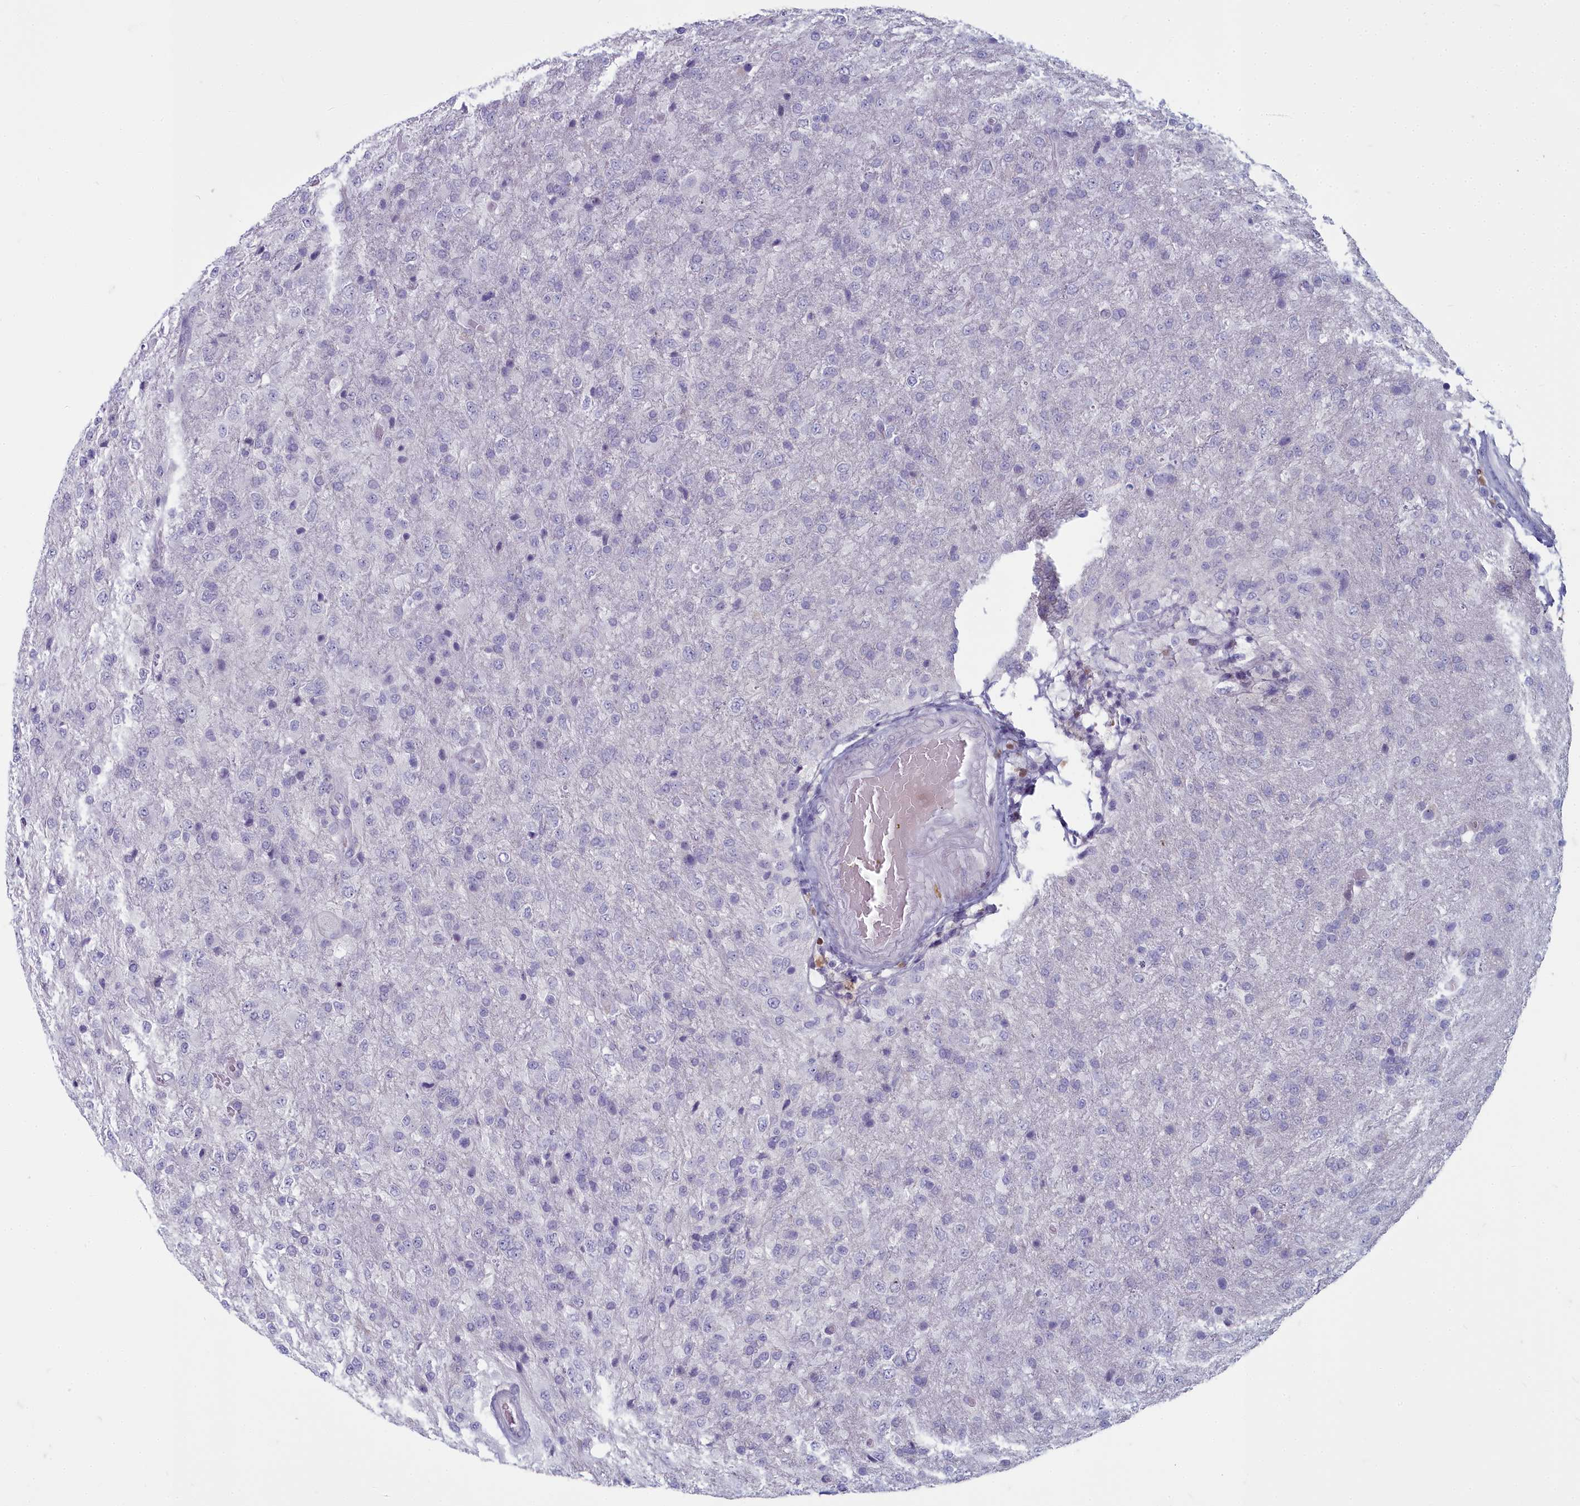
{"staining": {"intensity": "negative", "quantity": "none", "location": "none"}, "tissue": "glioma", "cell_type": "Tumor cells", "image_type": "cancer", "snomed": [{"axis": "morphology", "description": "Glioma, malignant, High grade"}, {"axis": "topography", "description": "Brain"}], "caption": "This histopathology image is of glioma stained with immunohistochemistry to label a protein in brown with the nuclei are counter-stained blue. There is no staining in tumor cells.", "gene": "INSYN2A", "patient": {"sex": "female", "age": 74}}